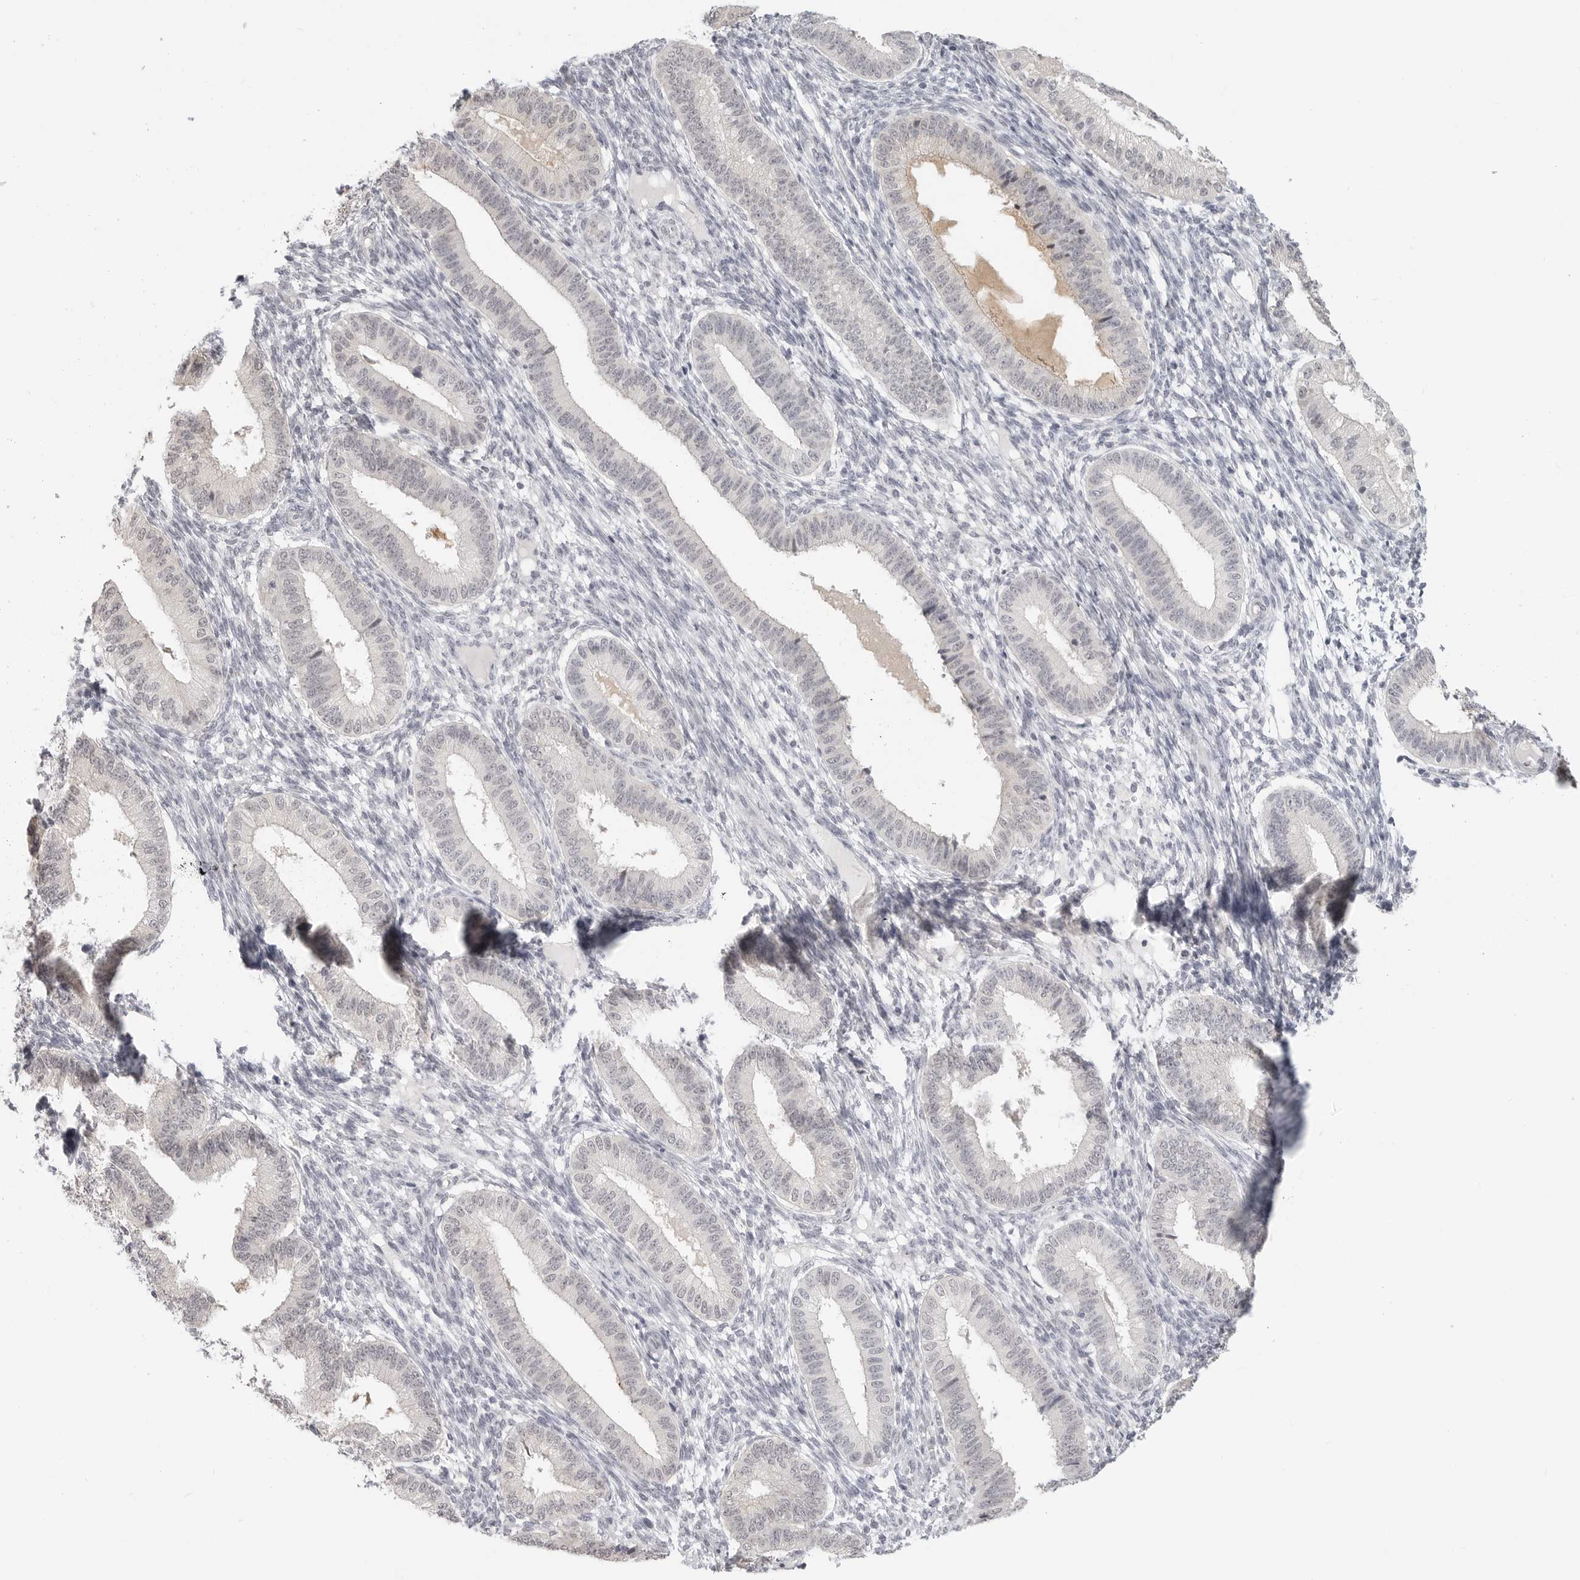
{"staining": {"intensity": "negative", "quantity": "none", "location": "none"}, "tissue": "endometrium", "cell_type": "Cells in endometrial stroma", "image_type": "normal", "snomed": [{"axis": "morphology", "description": "Normal tissue, NOS"}, {"axis": "topography", "description": "Endometrium"}], "caption": "Immunohistochemistry image of unremarkable endometrium stained for a protein (brown), which exhibits no positivity in cells in endometrial stroma. Brightfield microscopy of immunohistochemistry (IHC) stained with DAB (3,3'-diaminobenzidine) (brown) and hematoxylin (blue), captured at high magnification.", "gene": "KLK11", "patient": {"sex": "female", "age": 39}}